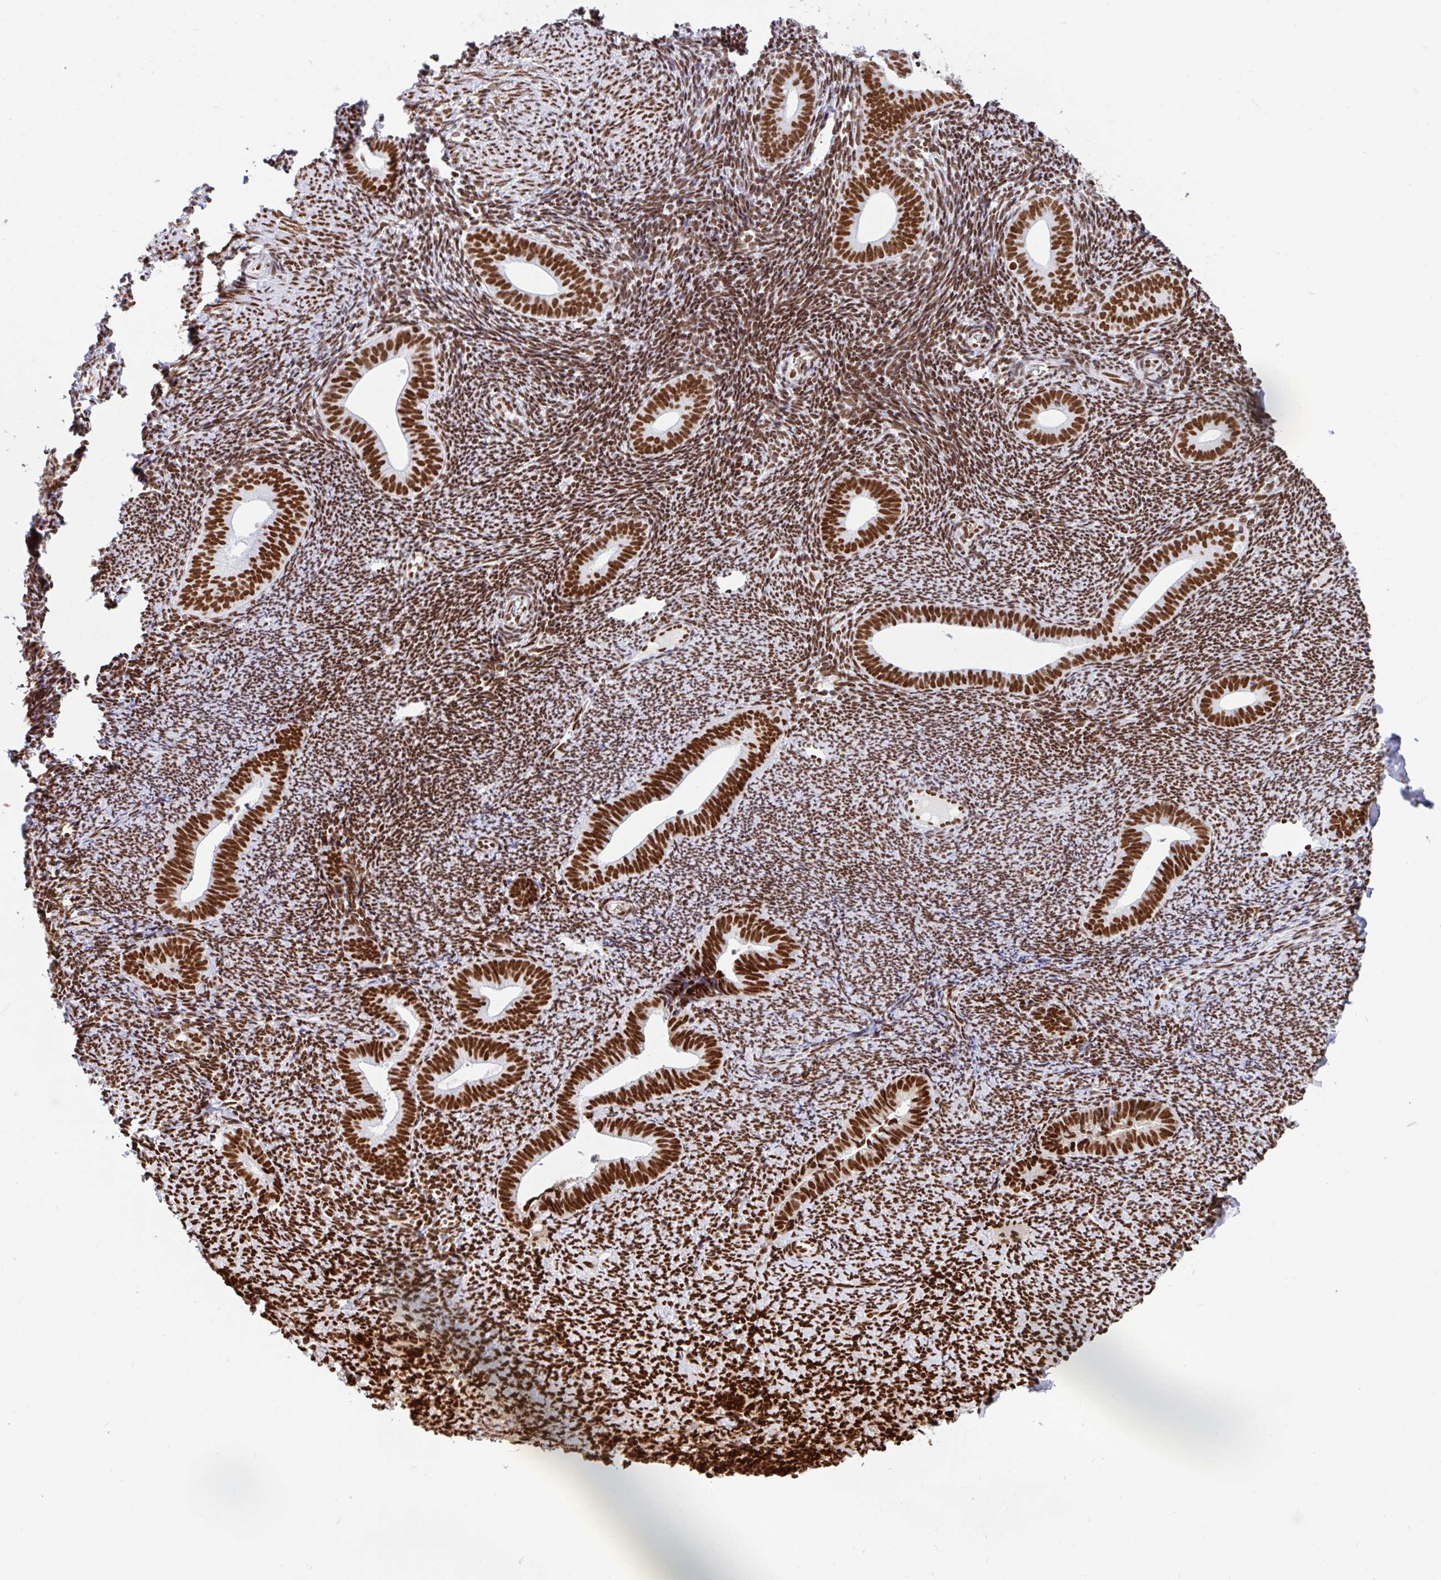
{"staining": {"intensity": "strong", "quantity": ">75%", "location": "nuclear"}, "tissue": "endometrium", "cell_type": "Cells in endometrial stroma", "image_type": "normal", "snomed": [{"axis": "morphology", "description": "Normal tissue, NOS"}, {"axis": "topography", "description": "Endometrium"}], "caption": "IHC micrograph of normal endometrium stained for a protein (brown), which exhibits high levels of strong nuclear staining in about >75% of cells in endometrial stroma.", "gene": "KHDRBS1", "patient": {"sex": "female", "age": 39}}